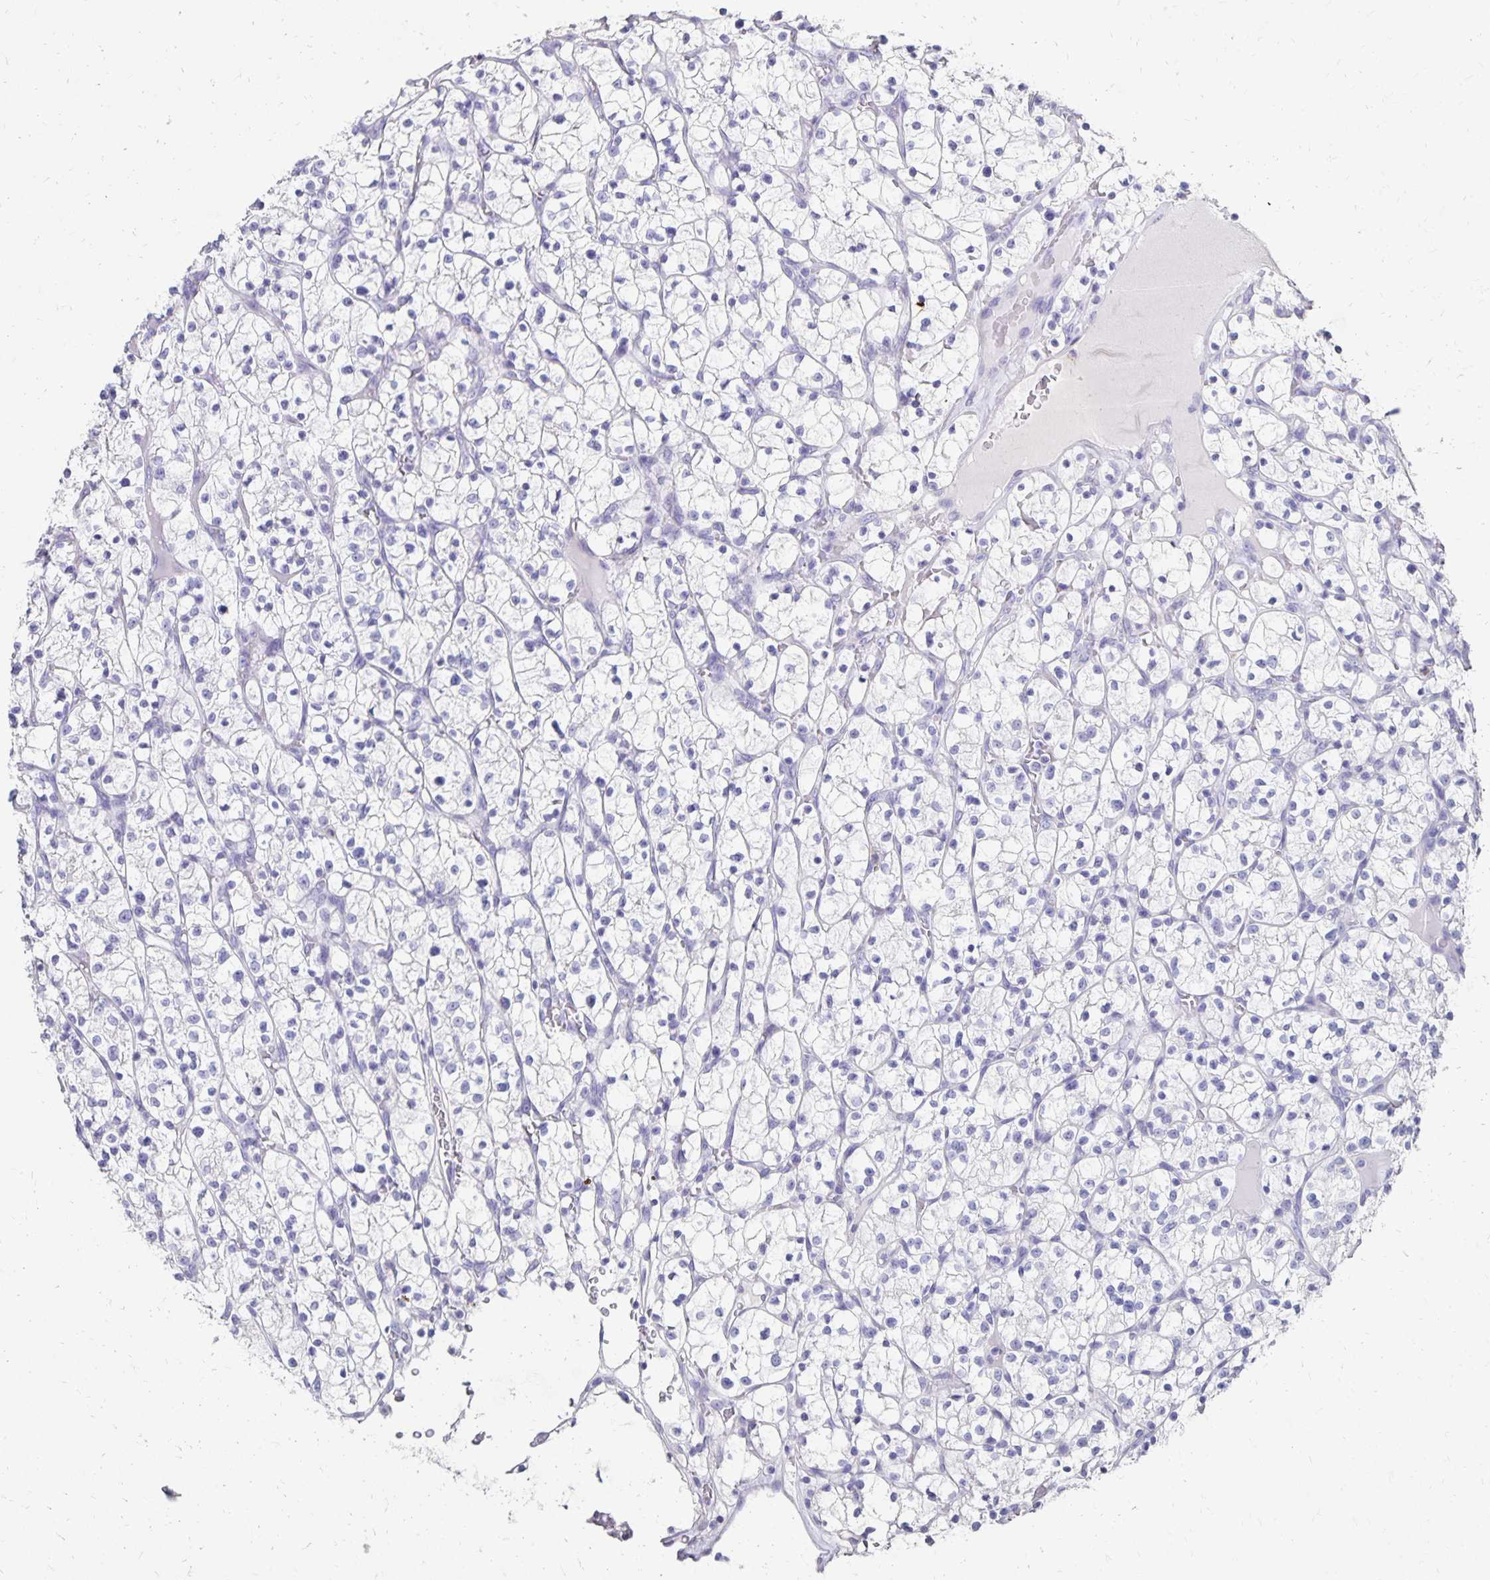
{"staining": {"intensity": "negative", "quantity": "none", "location": "none"}, "tissue": "renal cancer", "cell_type": "Tumor cells", "image_type": "cancer", "snomed": [{"axis": "morphology", "description": "Adenocarcinoma, NOS"}, {"axis": "topography", "description": "Kidney"}], "caption": "The IHC image has no significant positivity in tumor cells of renal cancer (adenocarcinoma) tissue.", "gene": "DYNLT4", "patient": {"sex": "female", "age": 64}}